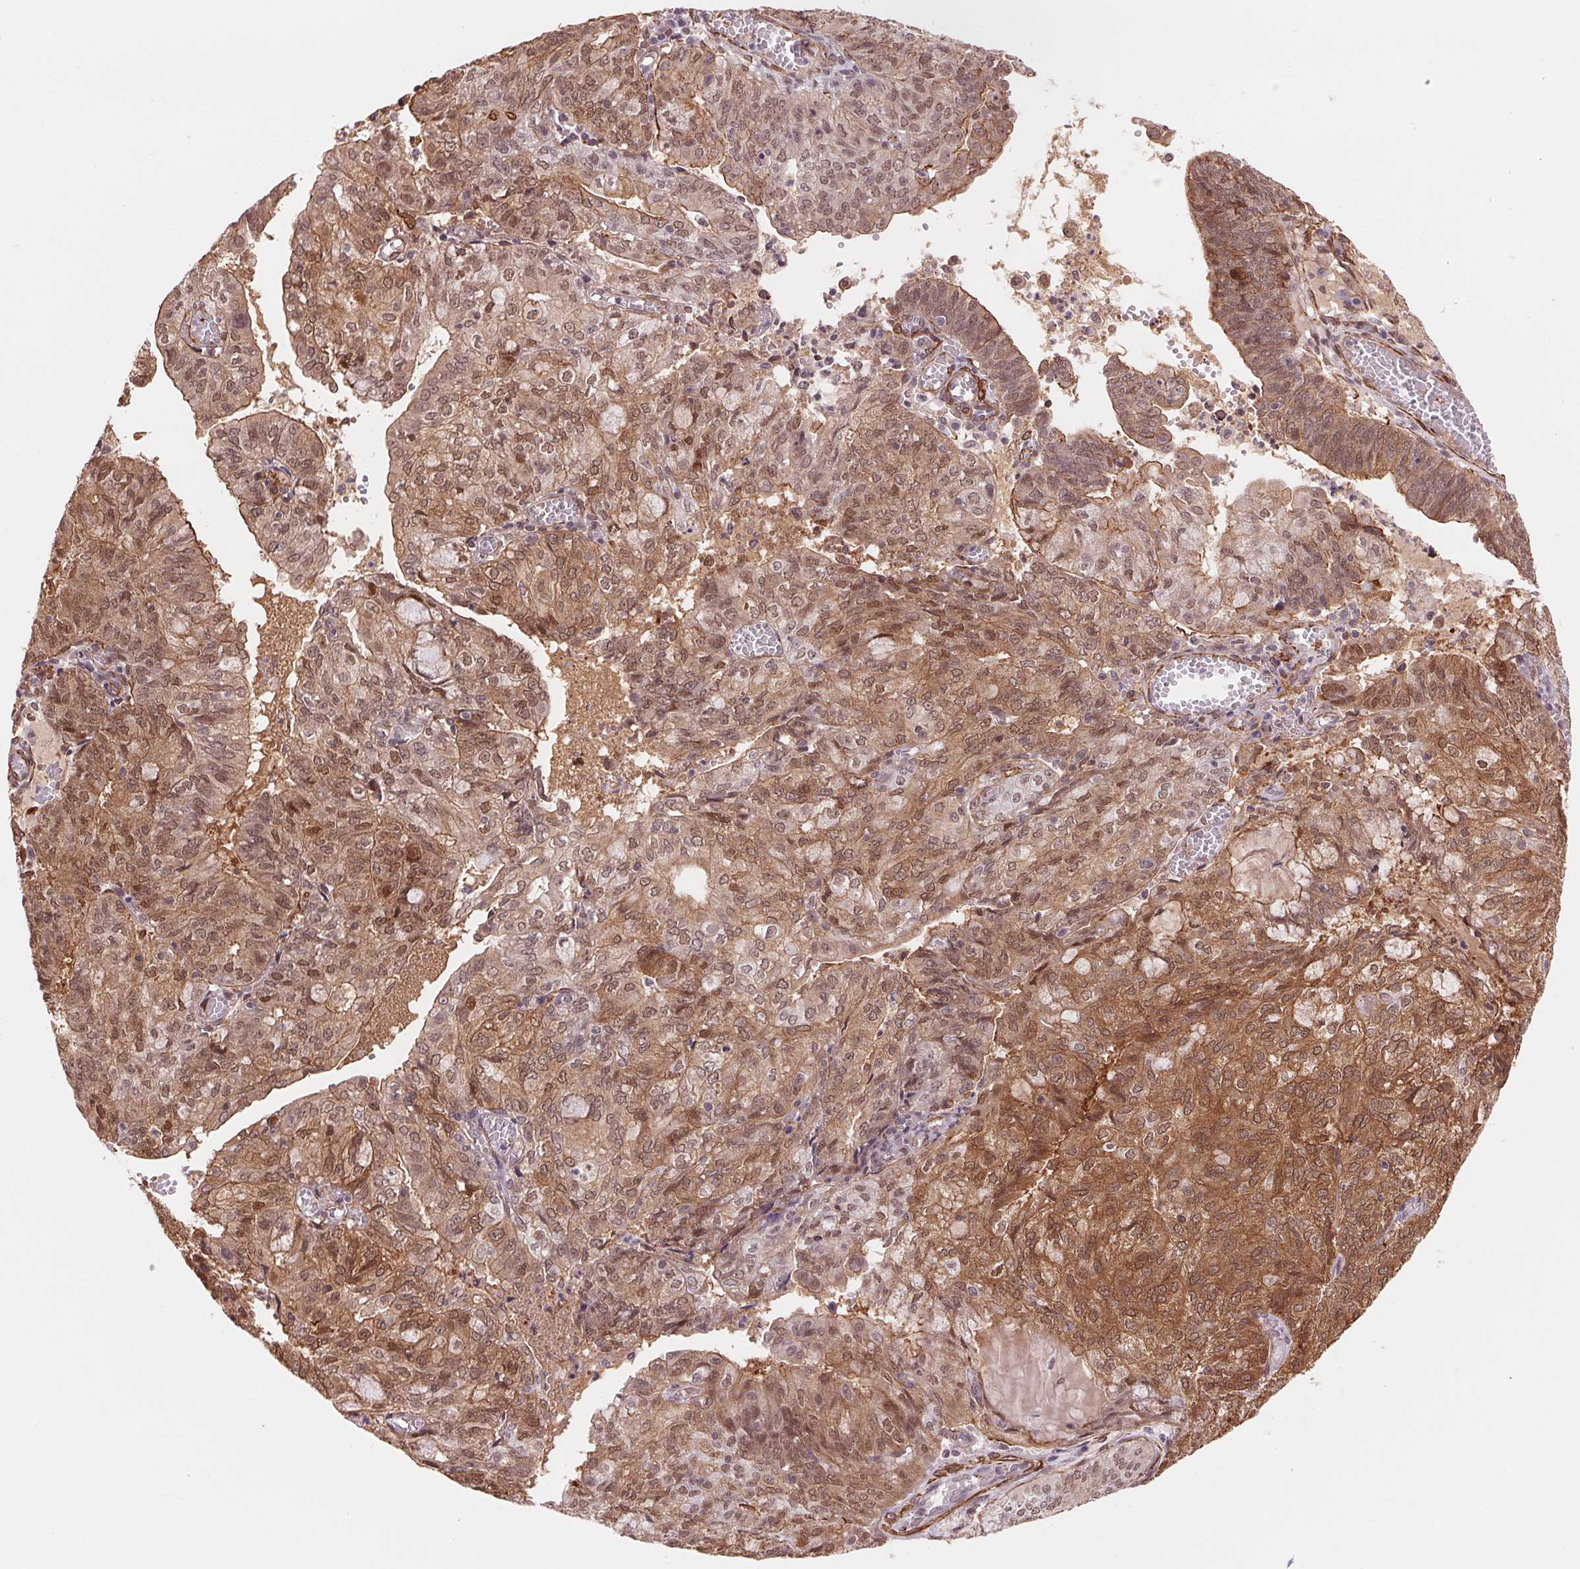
{"staining": {"intensity": "moderate", "quantity": ">75%", "location": "cytoplasmic/membranous,nuclear"}, "tissue": "endometrial cancer", "cell_type": "Tumor cells", "image_type": "cancer", "snomed": [{"axis": "morphology", "description": "Adenocarcinoma, NOS"}, {"axis": "topography", "description": "Endometrium"}], "caption": "About >75% of tumor cells in human endometrial adenocarcinoma demonstrate moderate cytoplasmic/membranous and nuclear protein expression as visualized by brown immunohistochemical staining.", "gene": "BCAT1", "patient": {"sex": "female", "age": 82}}